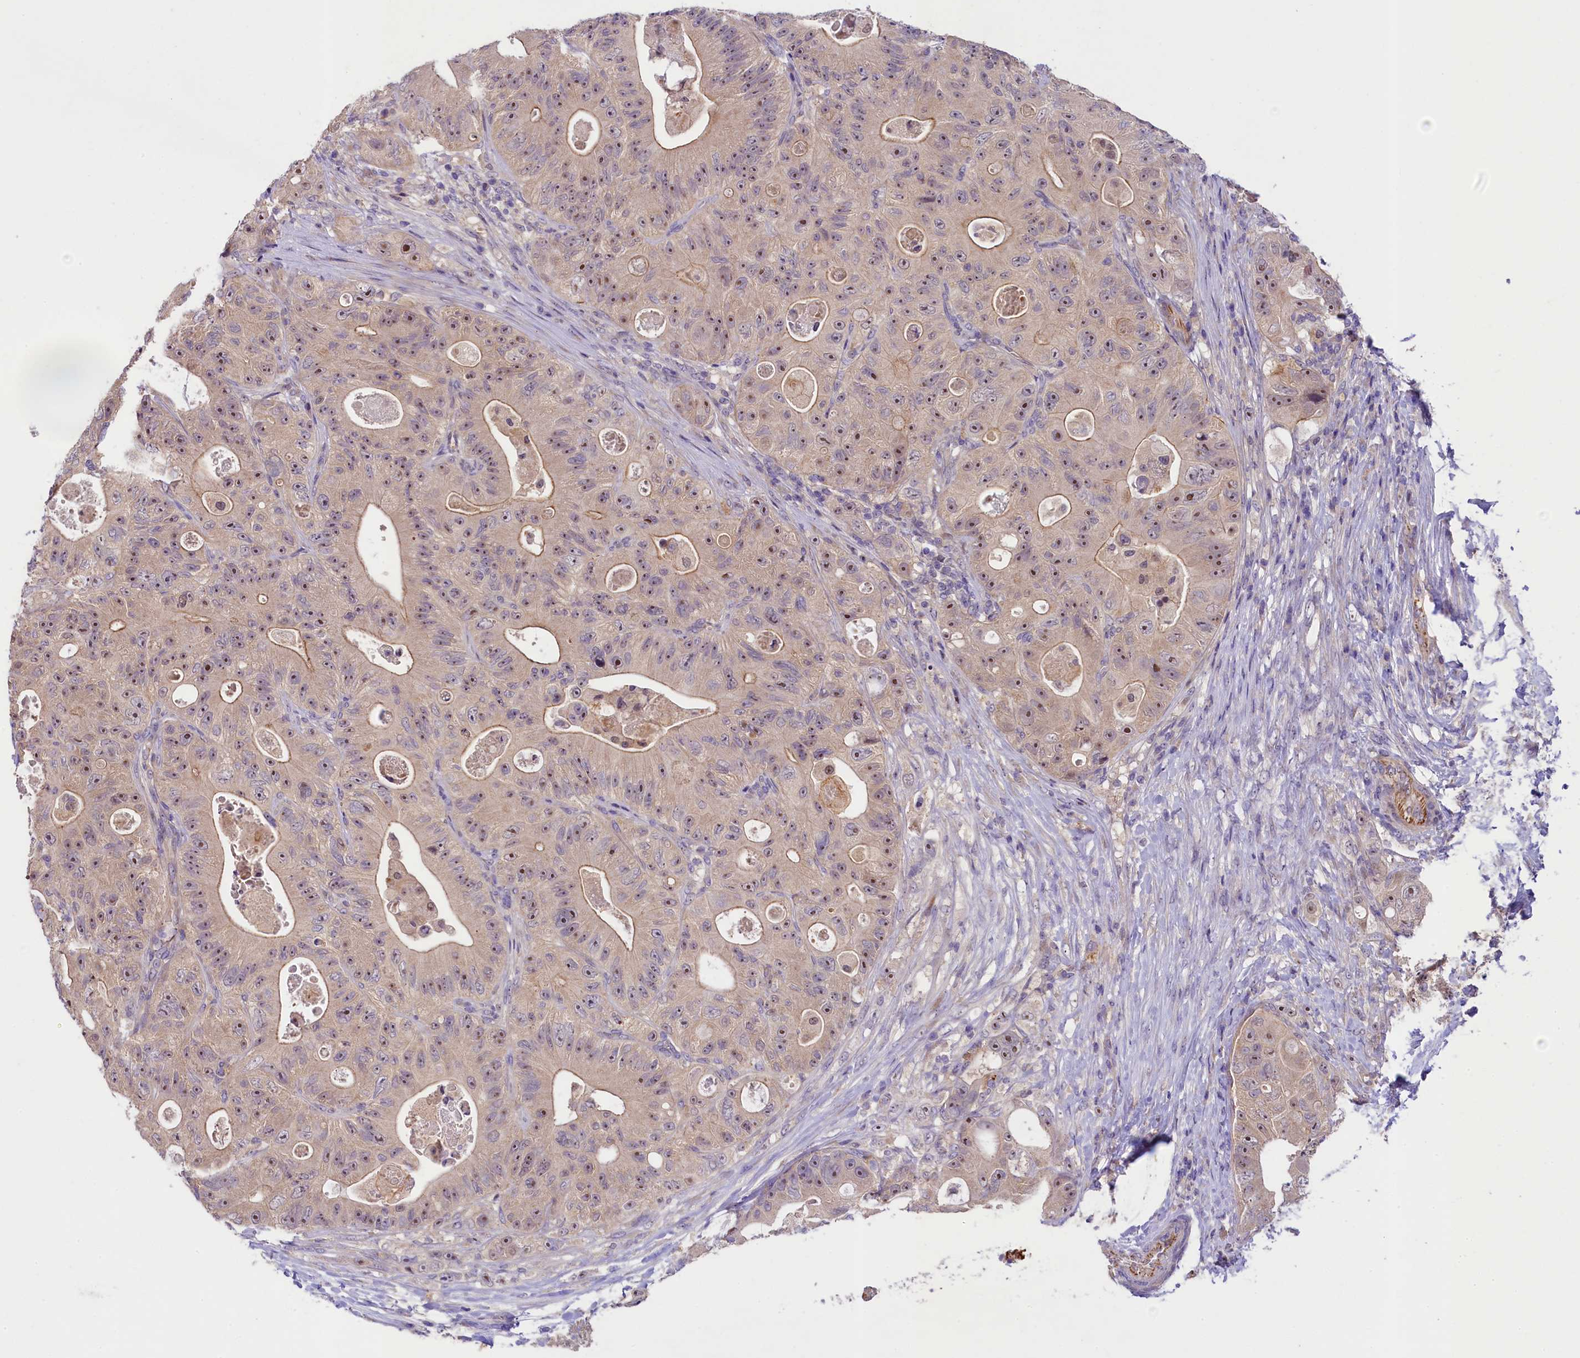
{"staining": {"intensity": "moderate", "quantity": ">75%", "location": "nuclear"}, "tissue": "colorectal cancer", "cell_type": "Tumor cells", "image_type": "cancer", "snomed": [{"axis": "morphology", "description": "Adenocarcinoma, NOS"}, {"axis": "topography", "description": "Colon"}], "caption": "An image of adenocarcinoma (colorectal) stained for a protein demonstrates moderate nuclear brown staining in tumor cells.", "gene": "UBXN6", "patient": {"sex": "female", "age": 46}}